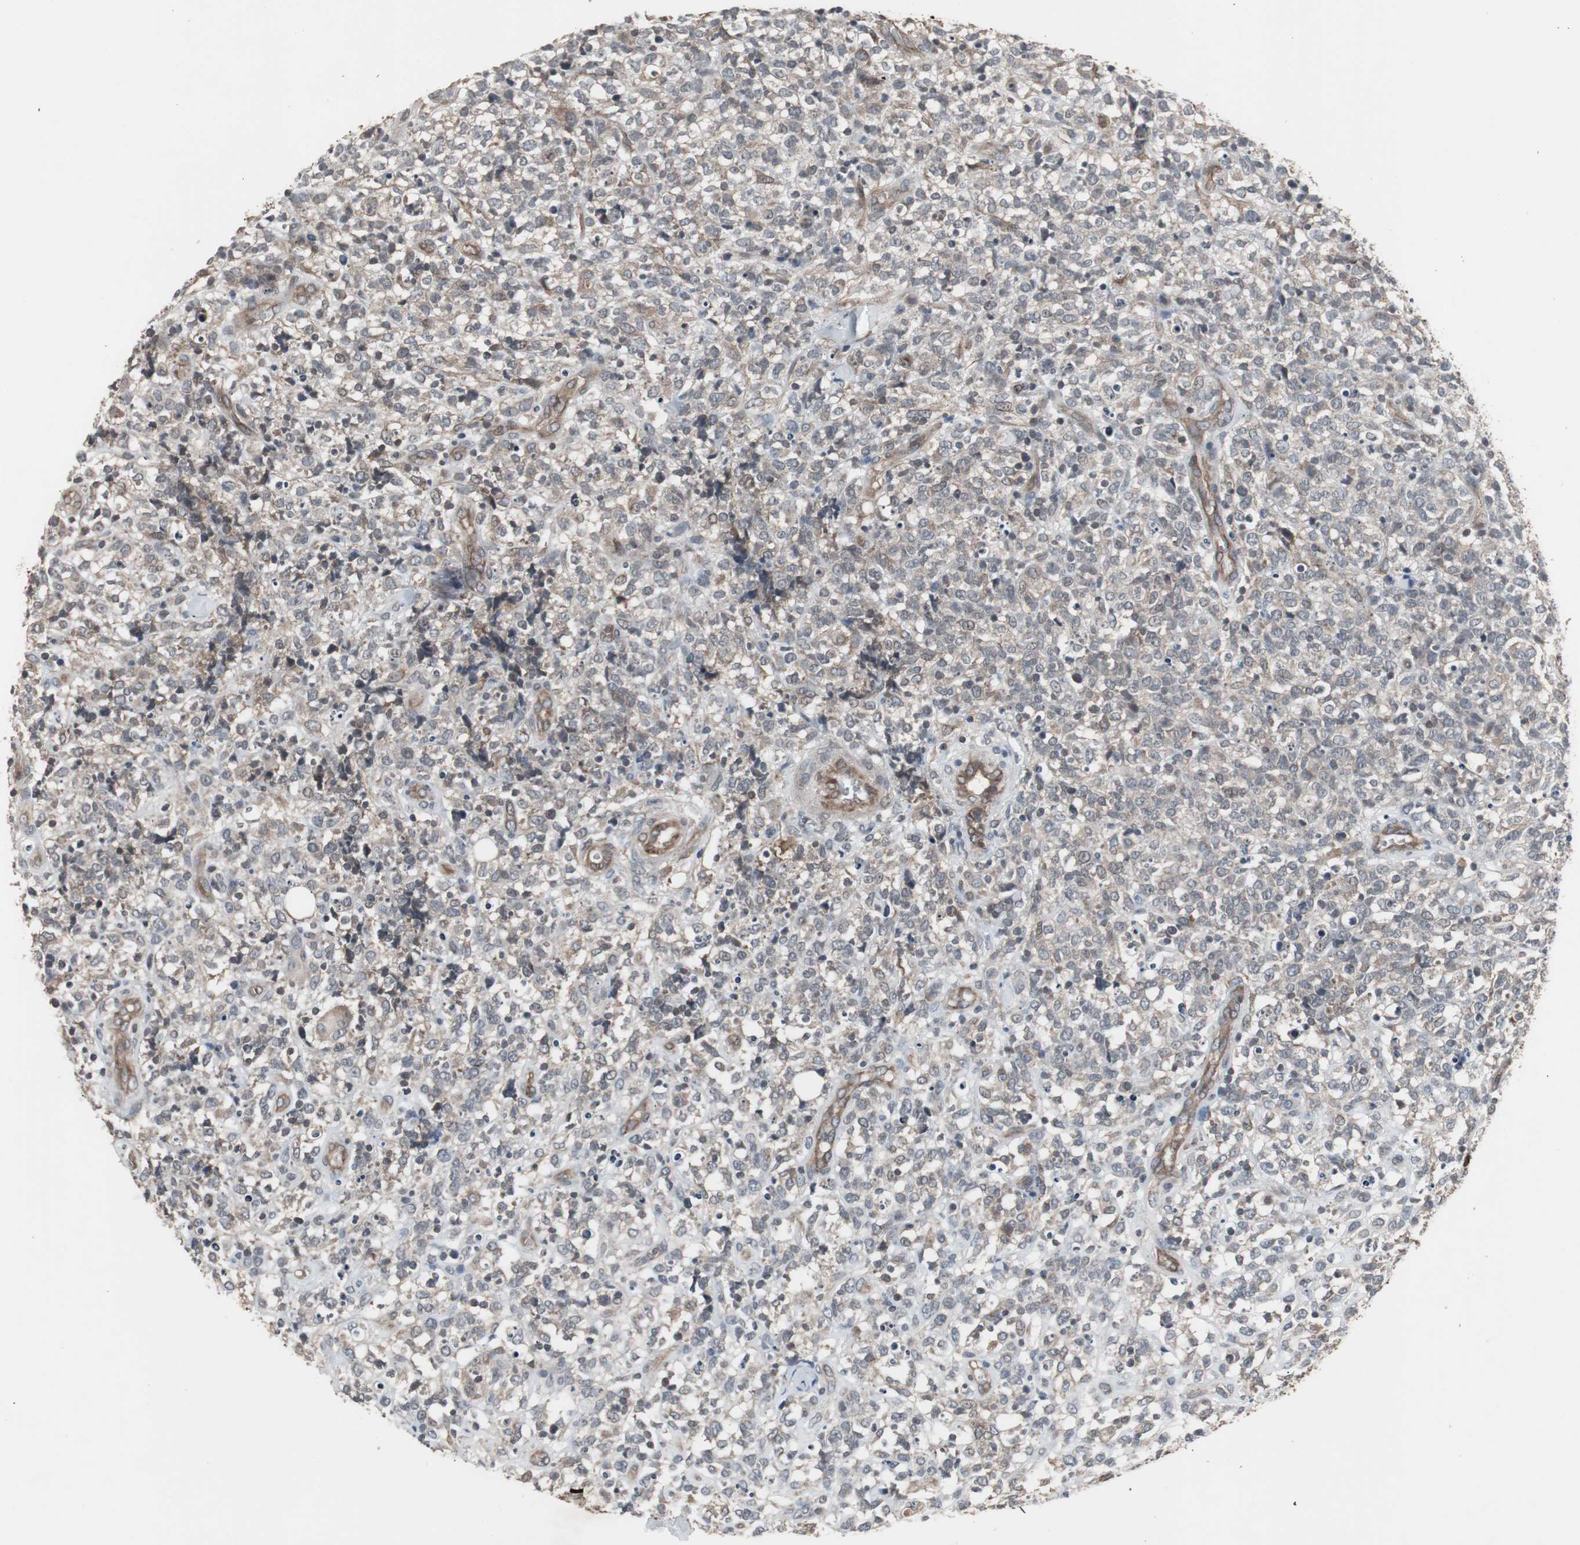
{"staining": {"intensity": "weak", "quantity": ">75%", "location": "cytoplasmic/membranous"}, "tissue": "lymphoma", "cell_type": "Tumor cells", "image_type": "cancer", "snomed": [{"axis": "morphology", "description": "Malignant lymphoma, non-Hodgkin's type, High grade"}, {"axis": "topography", "description": "Lymph node"}], "caption": "This histopathology image demonstrates IHC staining of malignant lymphoma, non-Hodgkin's type (high-grade), with low weak cytoplasmic/membranous positivity in approximately >75% of tumor cells.", "gene": "ATP2B2", "patient": {"sex": "female", "age": 73}}